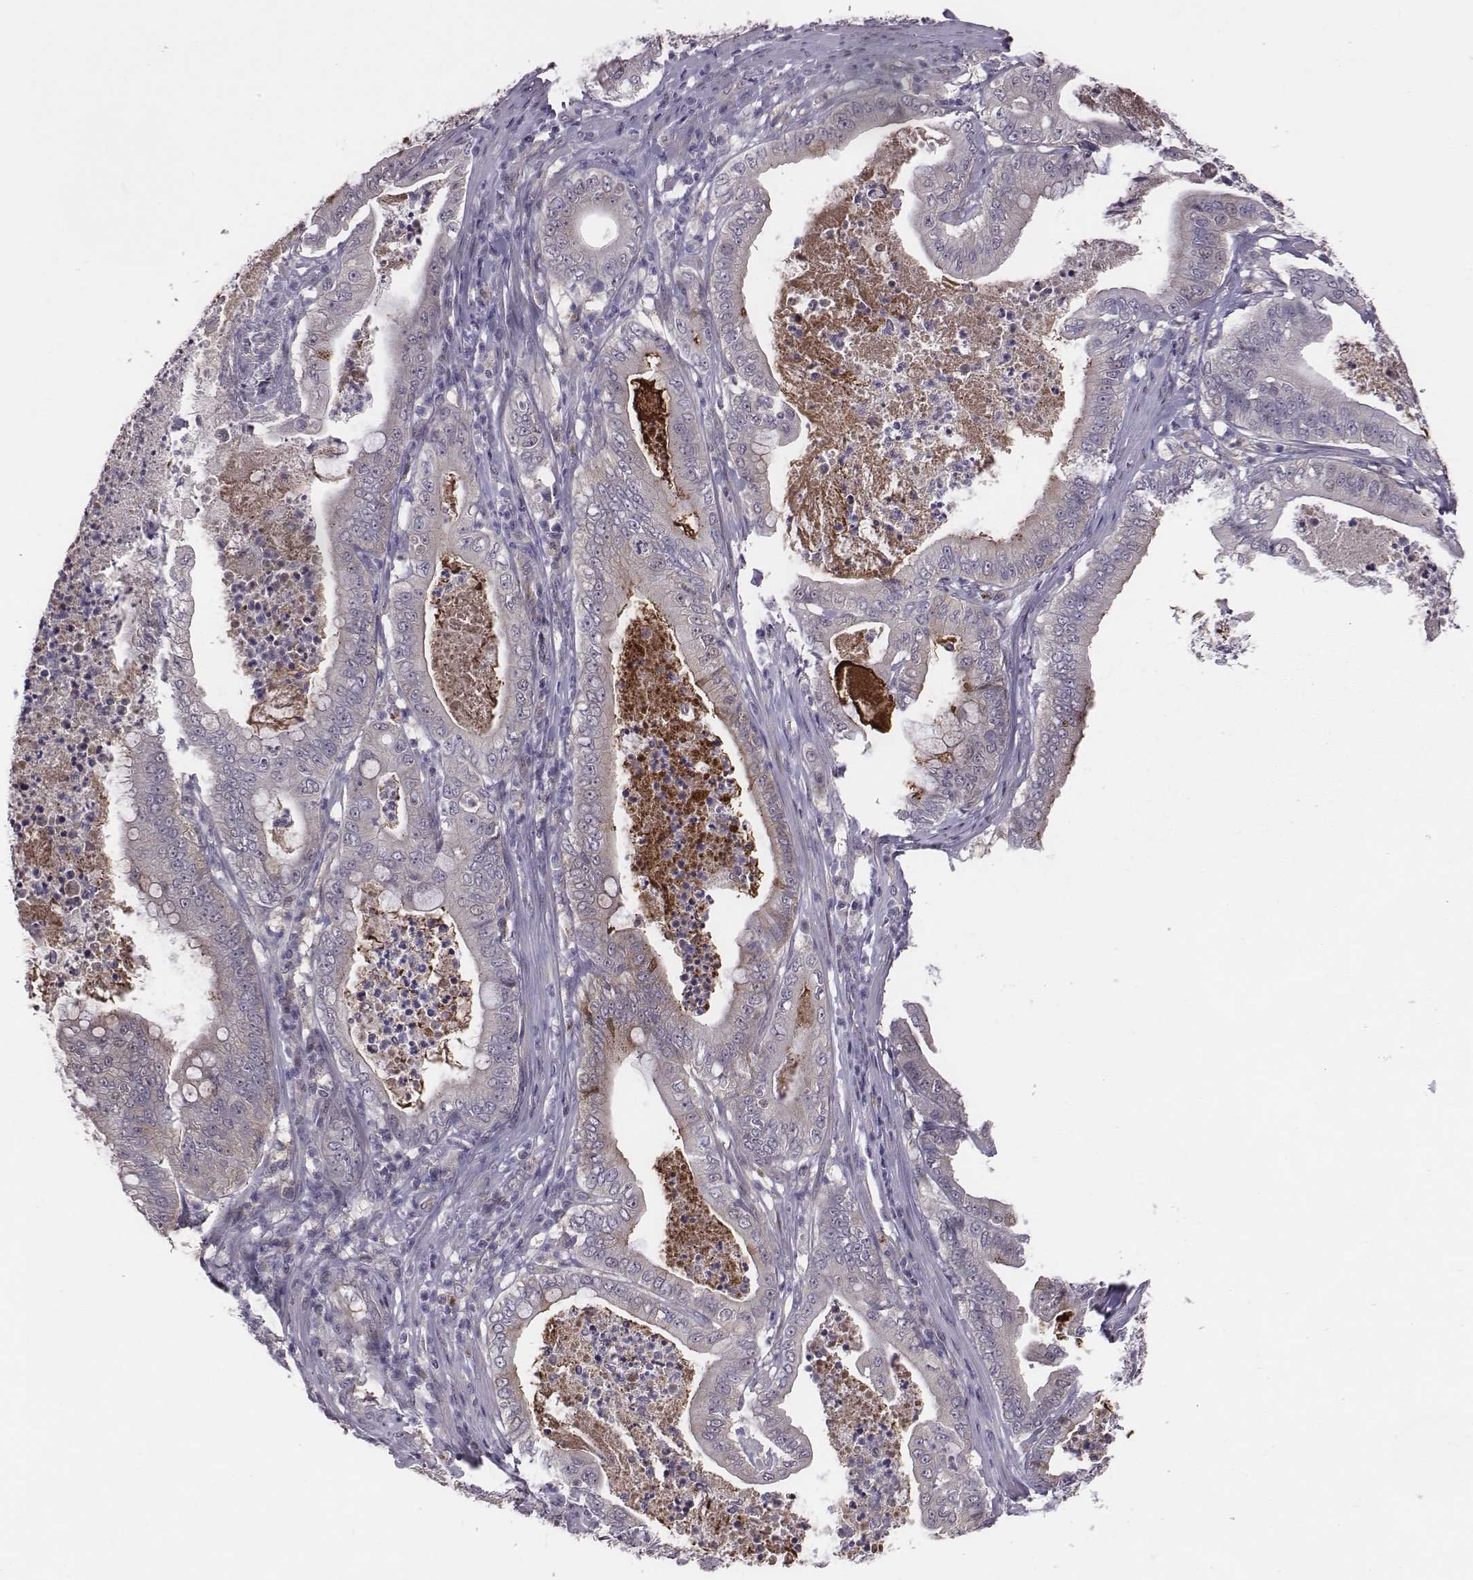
{"staining": {"intensity": "negative", "quantity": "none", "location": "none"}, "tissue": "pancreatic cancer", "cell_type": "Tumor cells", "image_type": "cancer", "snomed": [{"axis": "morphology", "description": "Adenocarcinoma, NOS"}, {"axis": "topography", "description": "Pancreas"}], "caption": "A histopathology image of adenocarcinoma (pancreatic) stained for a protein exhibits no brown staining in tumor cells.", "gene": "SMURF2", "patient": {"sex": "male", "age": 71}}